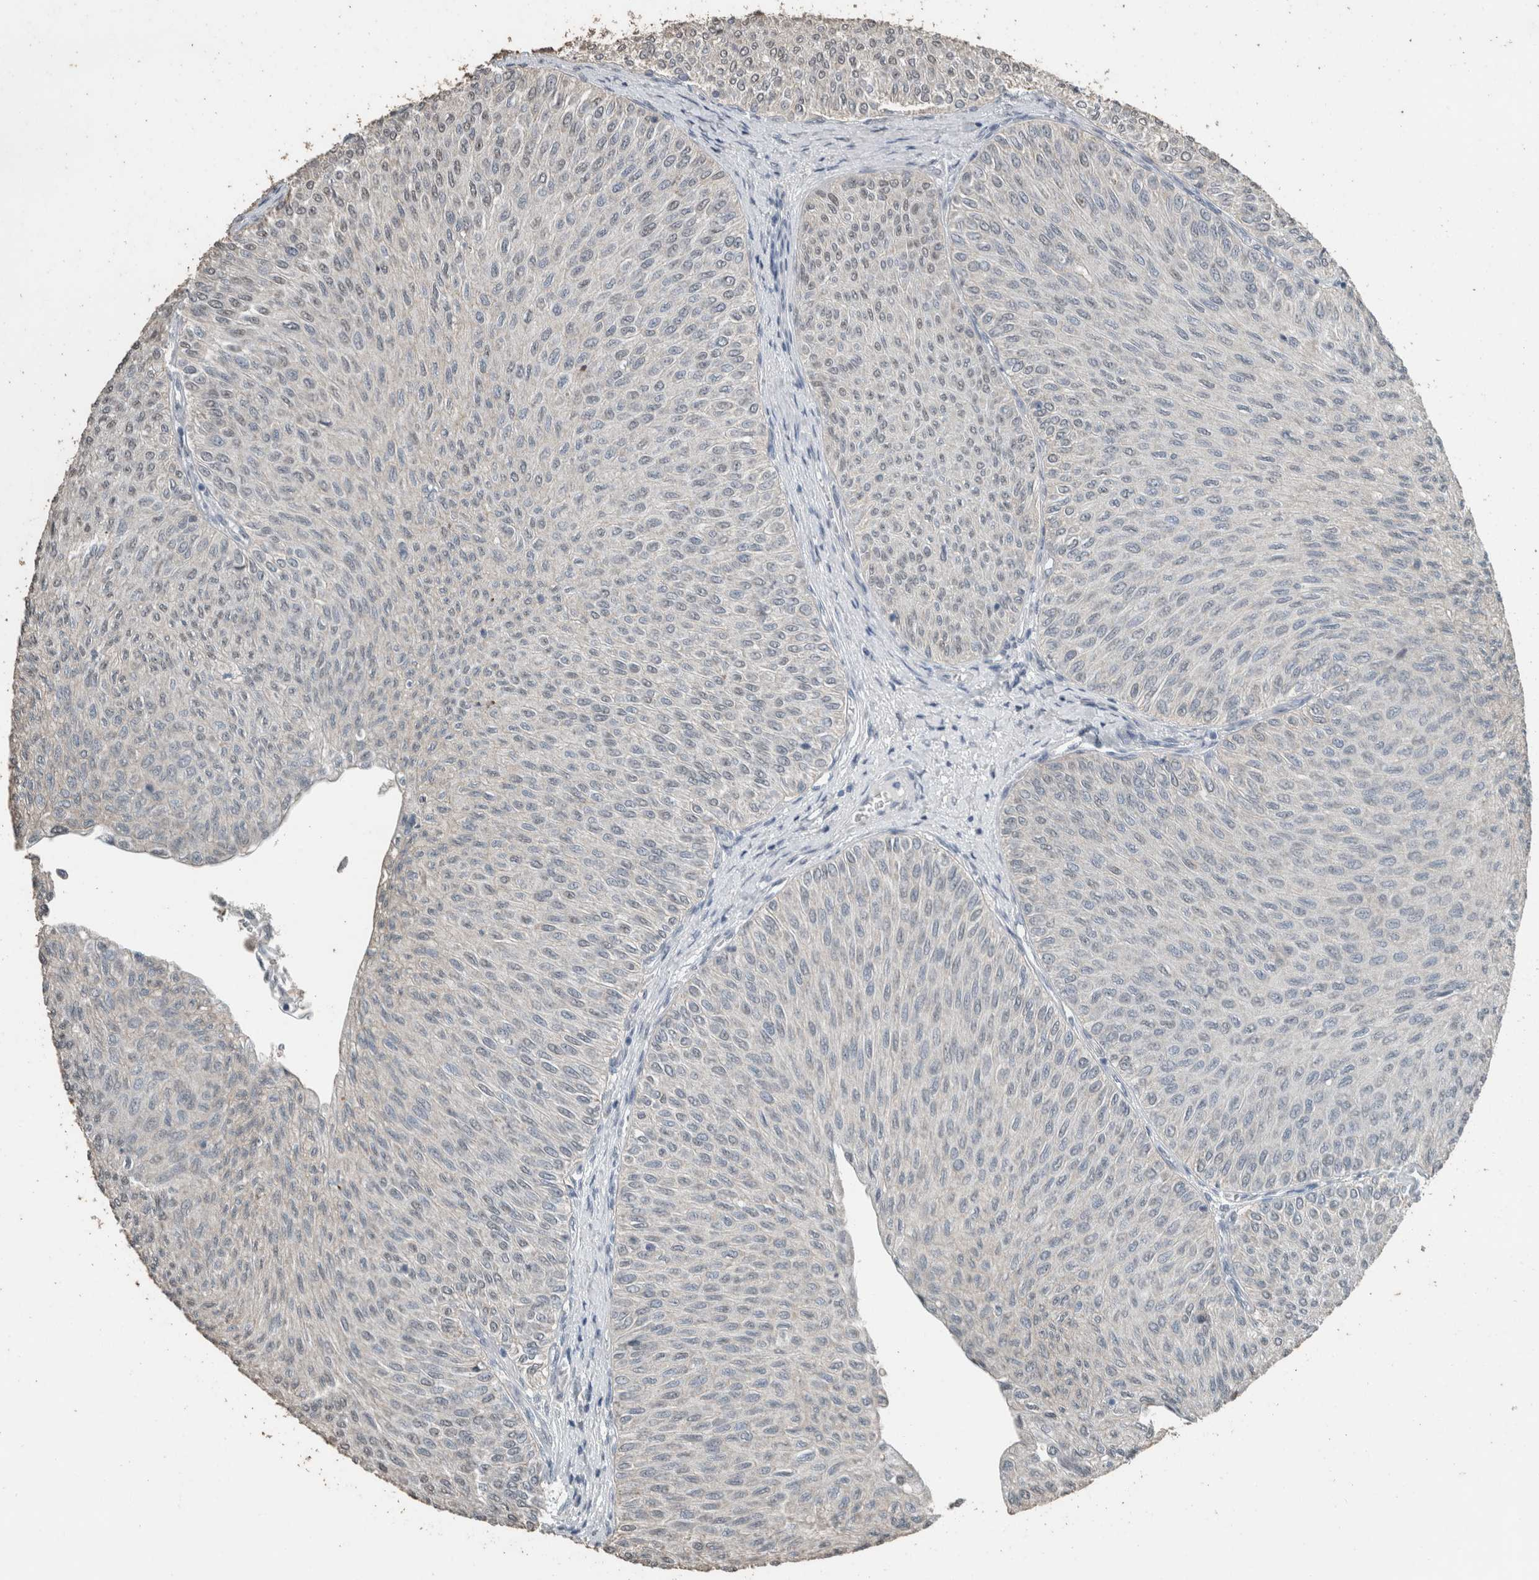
{"staining": {"intensity": "negative", "quantity": "none", "location": "none"}, "tissue": "urothelial cancer", "cell_type": "Tumor cells", "image_type": "cancer", "snomed": [{"axis": "morphology", "description": "Urothelial carcinoma, Low grade"}, {"axis": "topography", "description": "Urinary bladder"}], "caption": "Immunohistochemistry of human low-grade urothelial carcinoma shows no positivity in tumor cells.", "gene": "ACVR2B", "patient": {"sex": "male", "age": 78}}